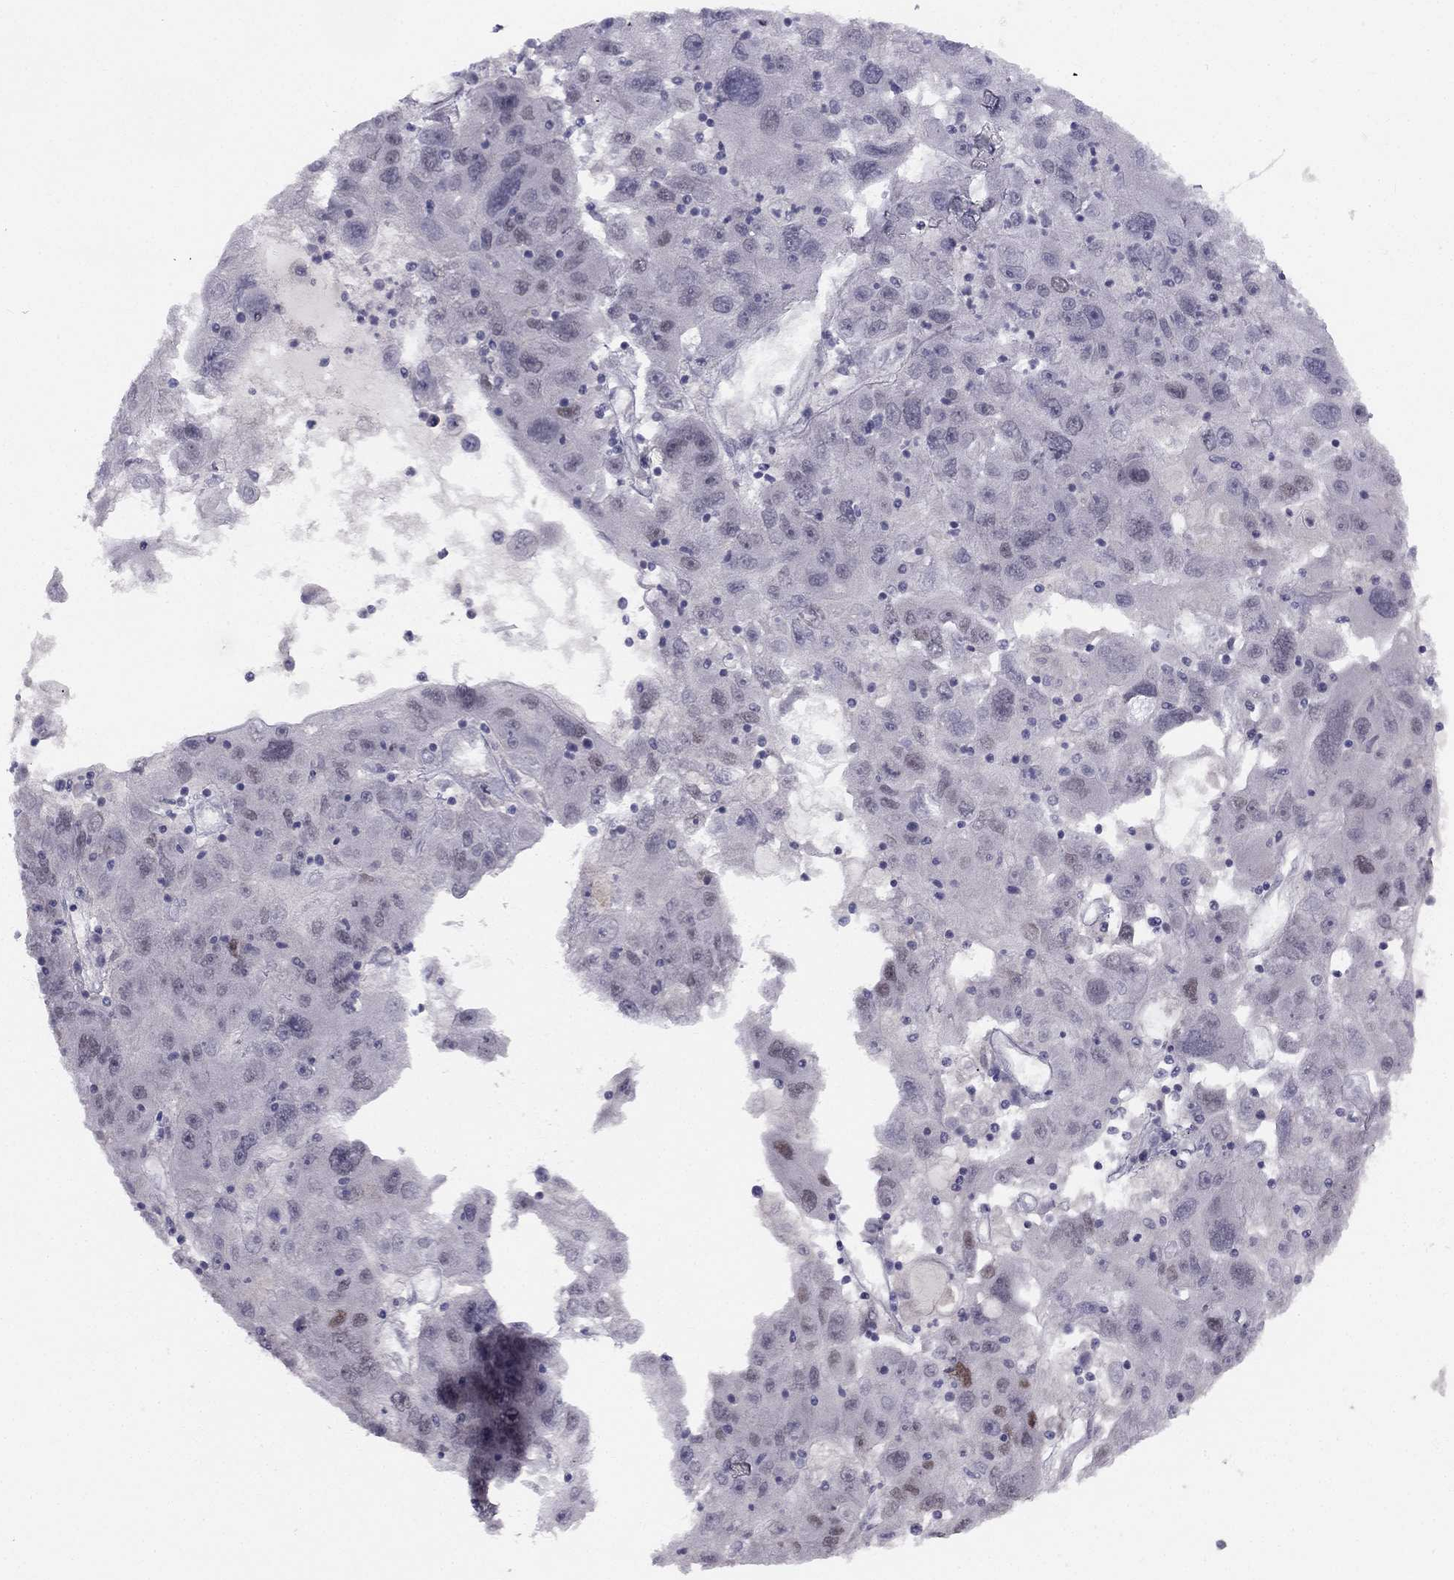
{"staining": {"intensity": "negative", "quantity": "none", "location": "none"}, "tissue": "stomach cancer", "cell_type": "Tumor cells", "image_type": "cancer", "snomed": [{"axis": "morphology", "description": "Adenocarcinoma, NOS"}, {"axis": "topography", "description": "Stomach"}], "caption": "Immunohistochemical staining of adenocarcinoma (stomach) demonstrates no significant staining in tumor cells.", "gene": "TRPS1", "patient": {"sex": "male", "age": 56}}